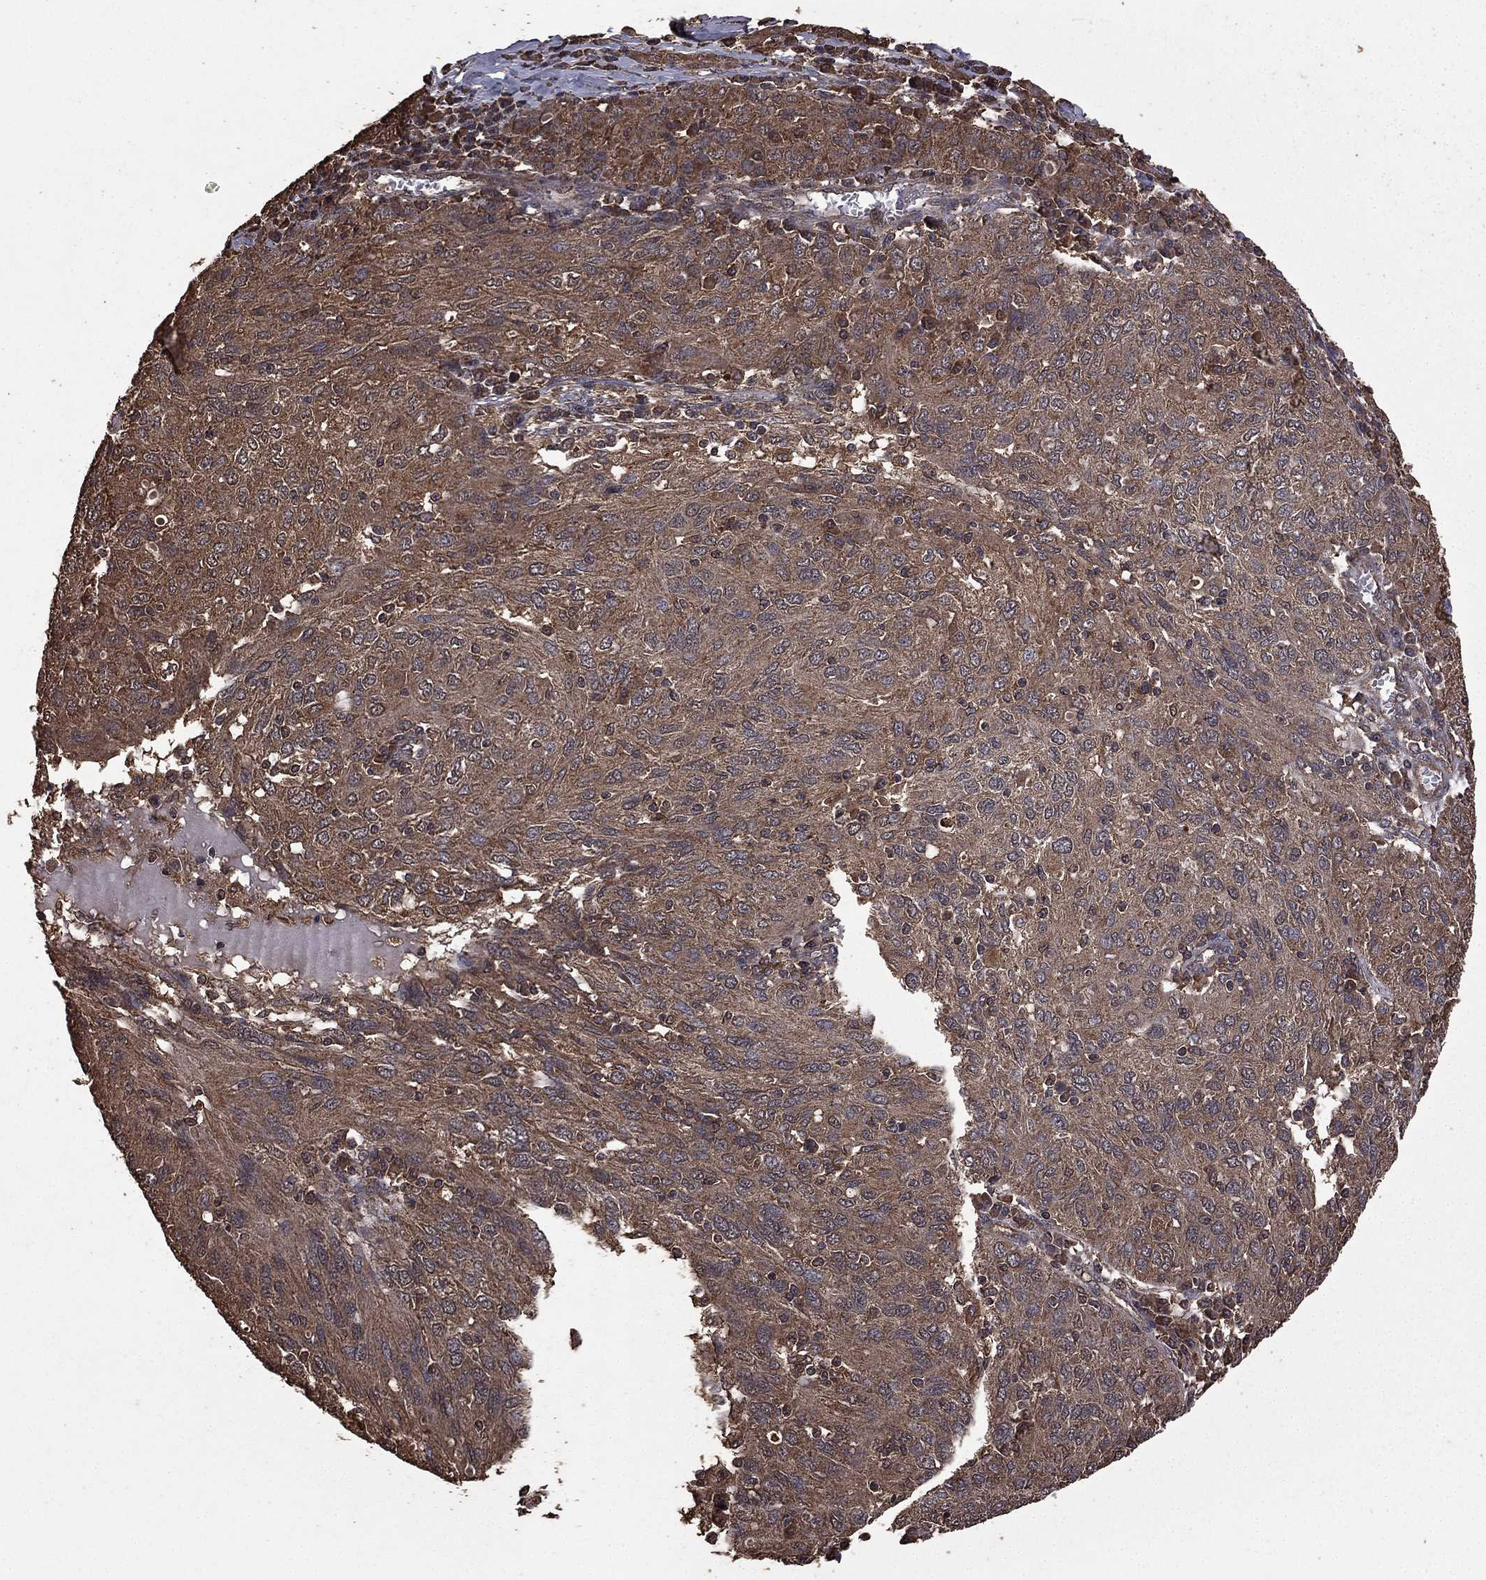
{"staining": {"intensity": "weak", "quantity": "25%-75%", "location": "cytoplasmic/membranous"}, "tissue": "ovarian cancer", "cell_type": "Tumor cells", "image_type": "cancer", "snomed": [{"axis": "morphology", "description": "Carcinoma, endometroid"}, {"axis": "topography", "description": "Ovary"}], "caption": "IHC of ovarian endometroid carcinoma shows low levels of weak cytoplasmic/membranous expression in approximately 25%-75% of tumor cells.", "gene": "BIRC6", "patient": {"sex": "female", "age": 50}}